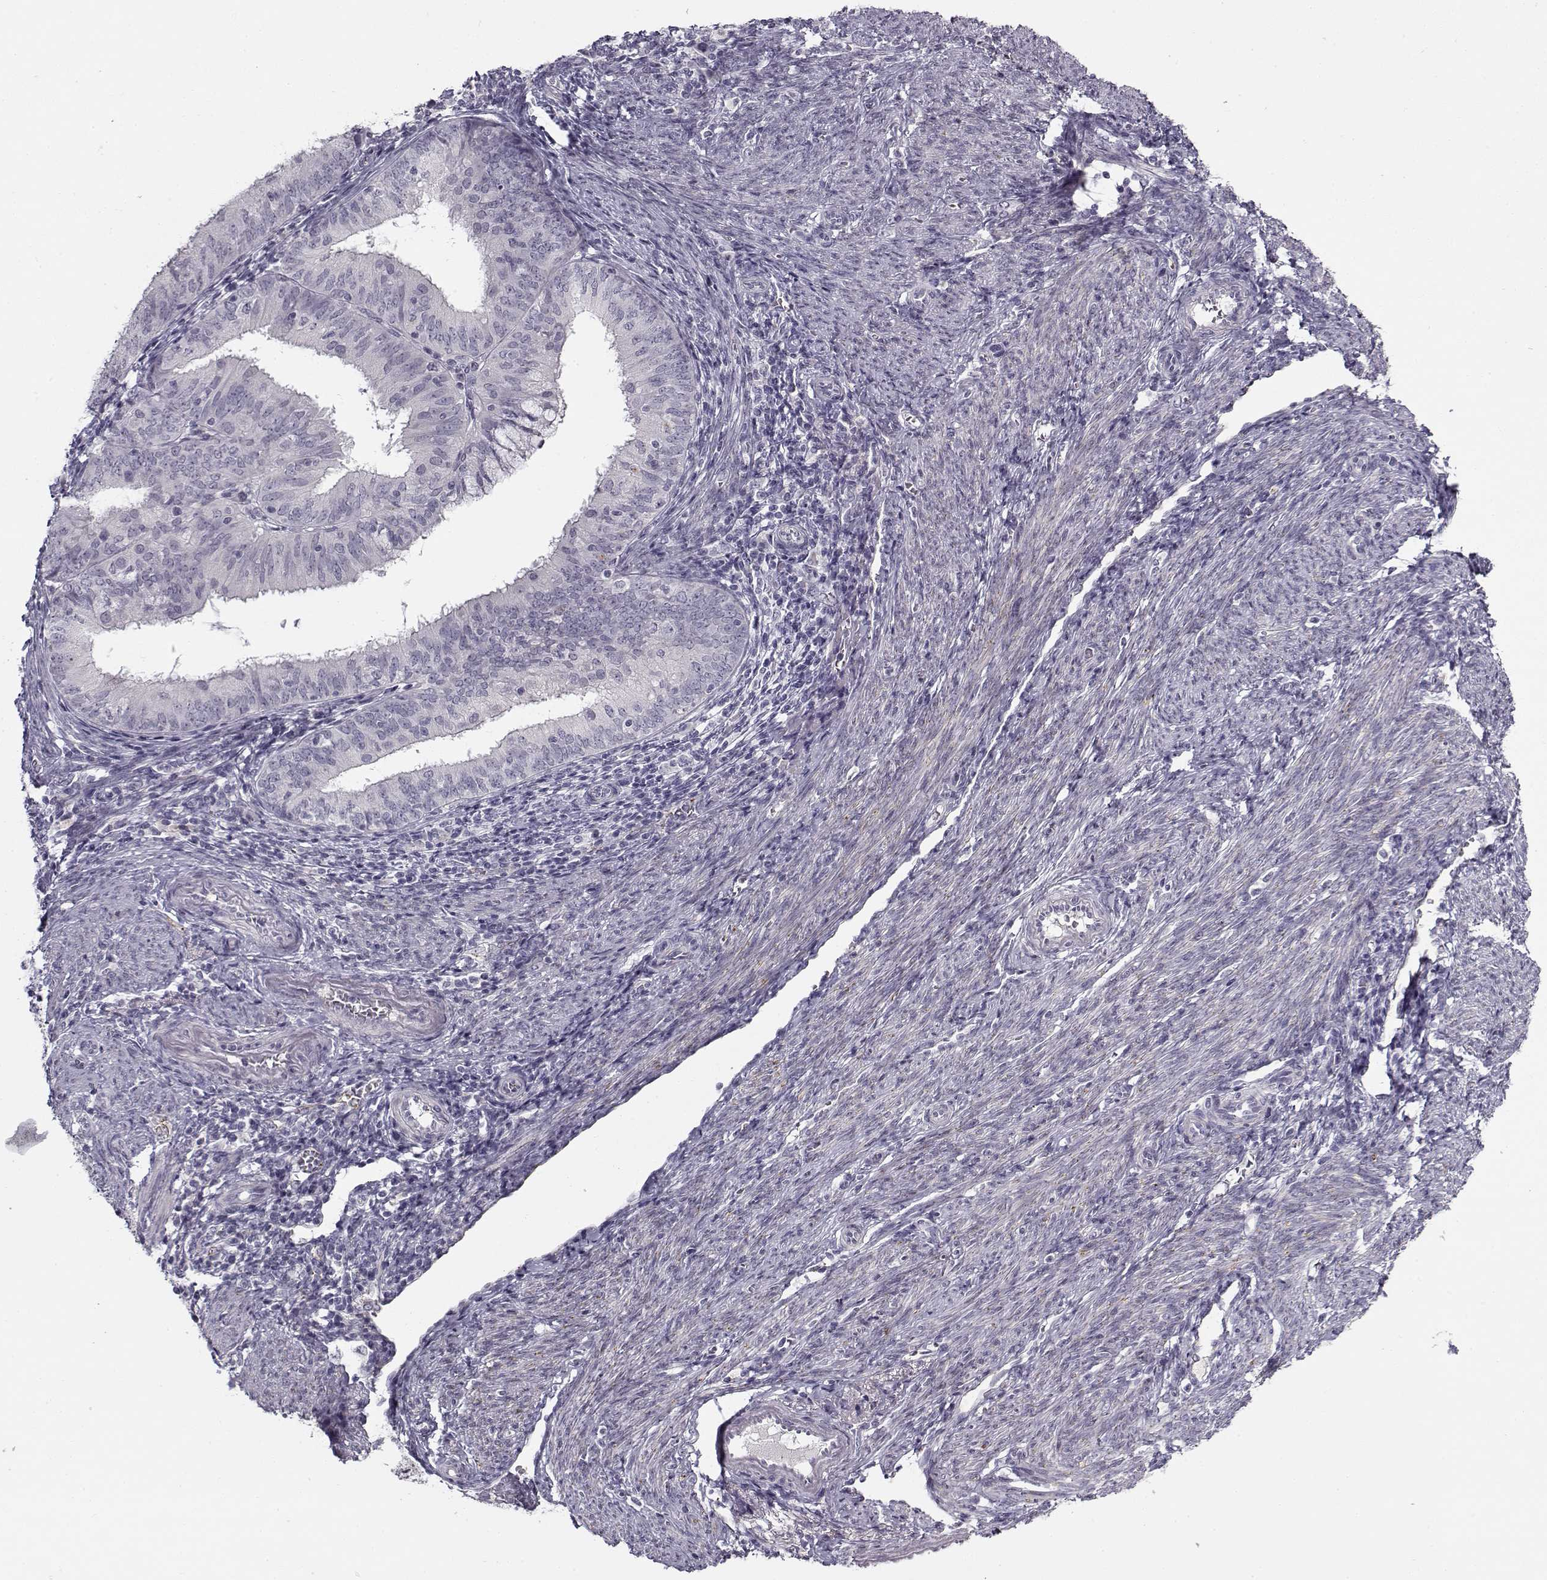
{"staining": {"intensity": "negative", "quantity": "none", "location": "none"}, "tissue": "endometrial cancer", "cell_type": "Tumor cells", "image_type": "cancer", "snomed": [{"axis": "morphology", "description": "Adenocarcinoma, NOS"}, {"axis": "topography", "description": "Endometrium"}], "caption": "Immunohistochemistry micrograph of human endometrial cancer stained for a protein (brown), which demonstrates no positivity in tumor cells.", "gene": "SNCA", "patient": {"sex": "female", "age": 57}}